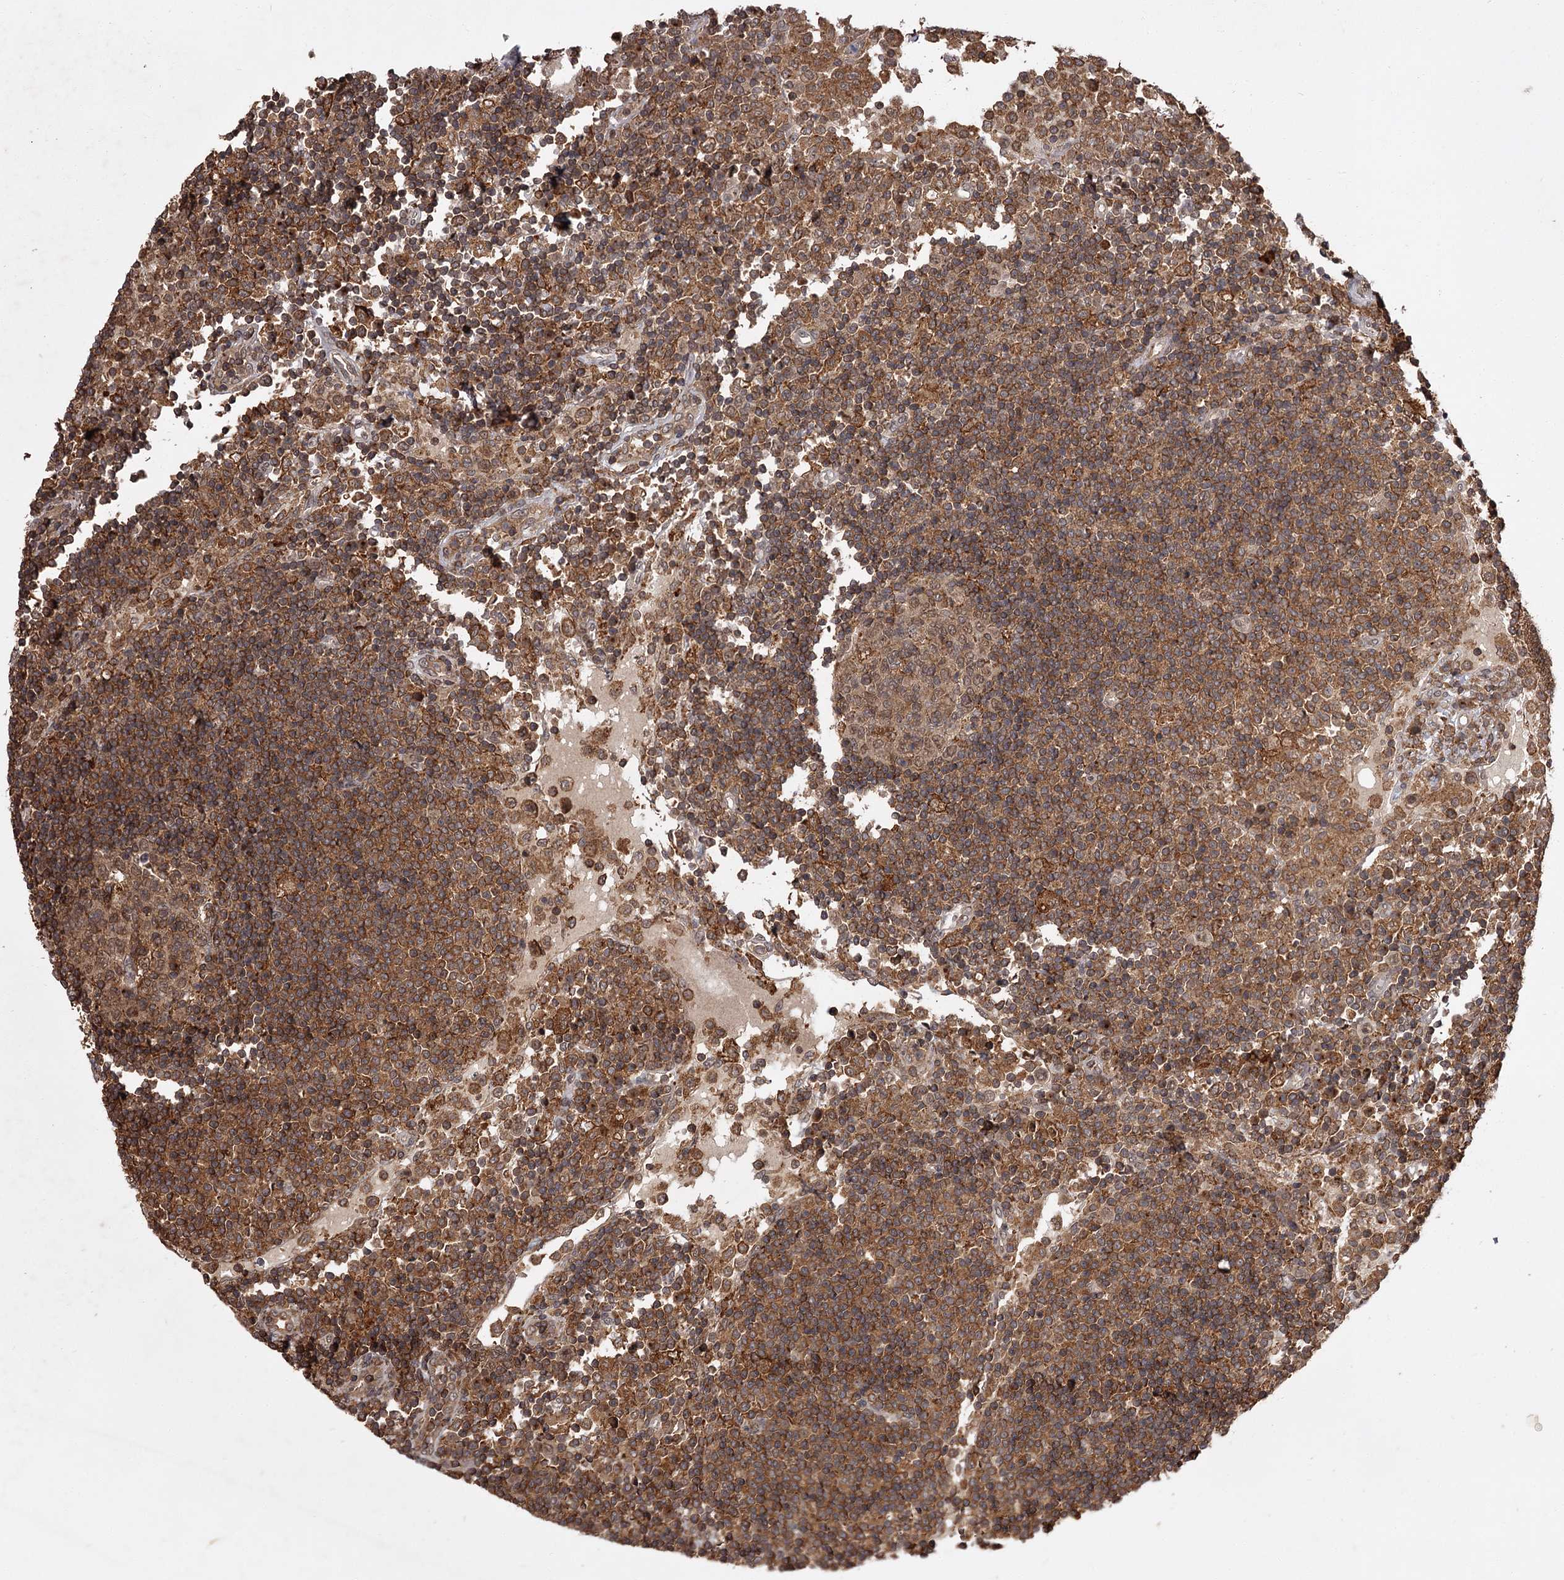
{"staining": {"intensity": "moderate", "quantity": ">75%", "location": "cytoplasmic/membranous"}, "tissue": "lymph node", "cell_type": "Germinal center cells", "image_type": "normal", "snomed": [{"axis": "morphology", "description": "Normal tissue, NOS"}, {"axis": "topography", "description": "Lymph node"}], "caption": "Protein staining exhibits moderate cytoplasmic/membranous staining in about >75% of germinal center cells in benign lymph node.", "gene": "TBC1D23", "patient": {"sex": "female", "age": 53}}